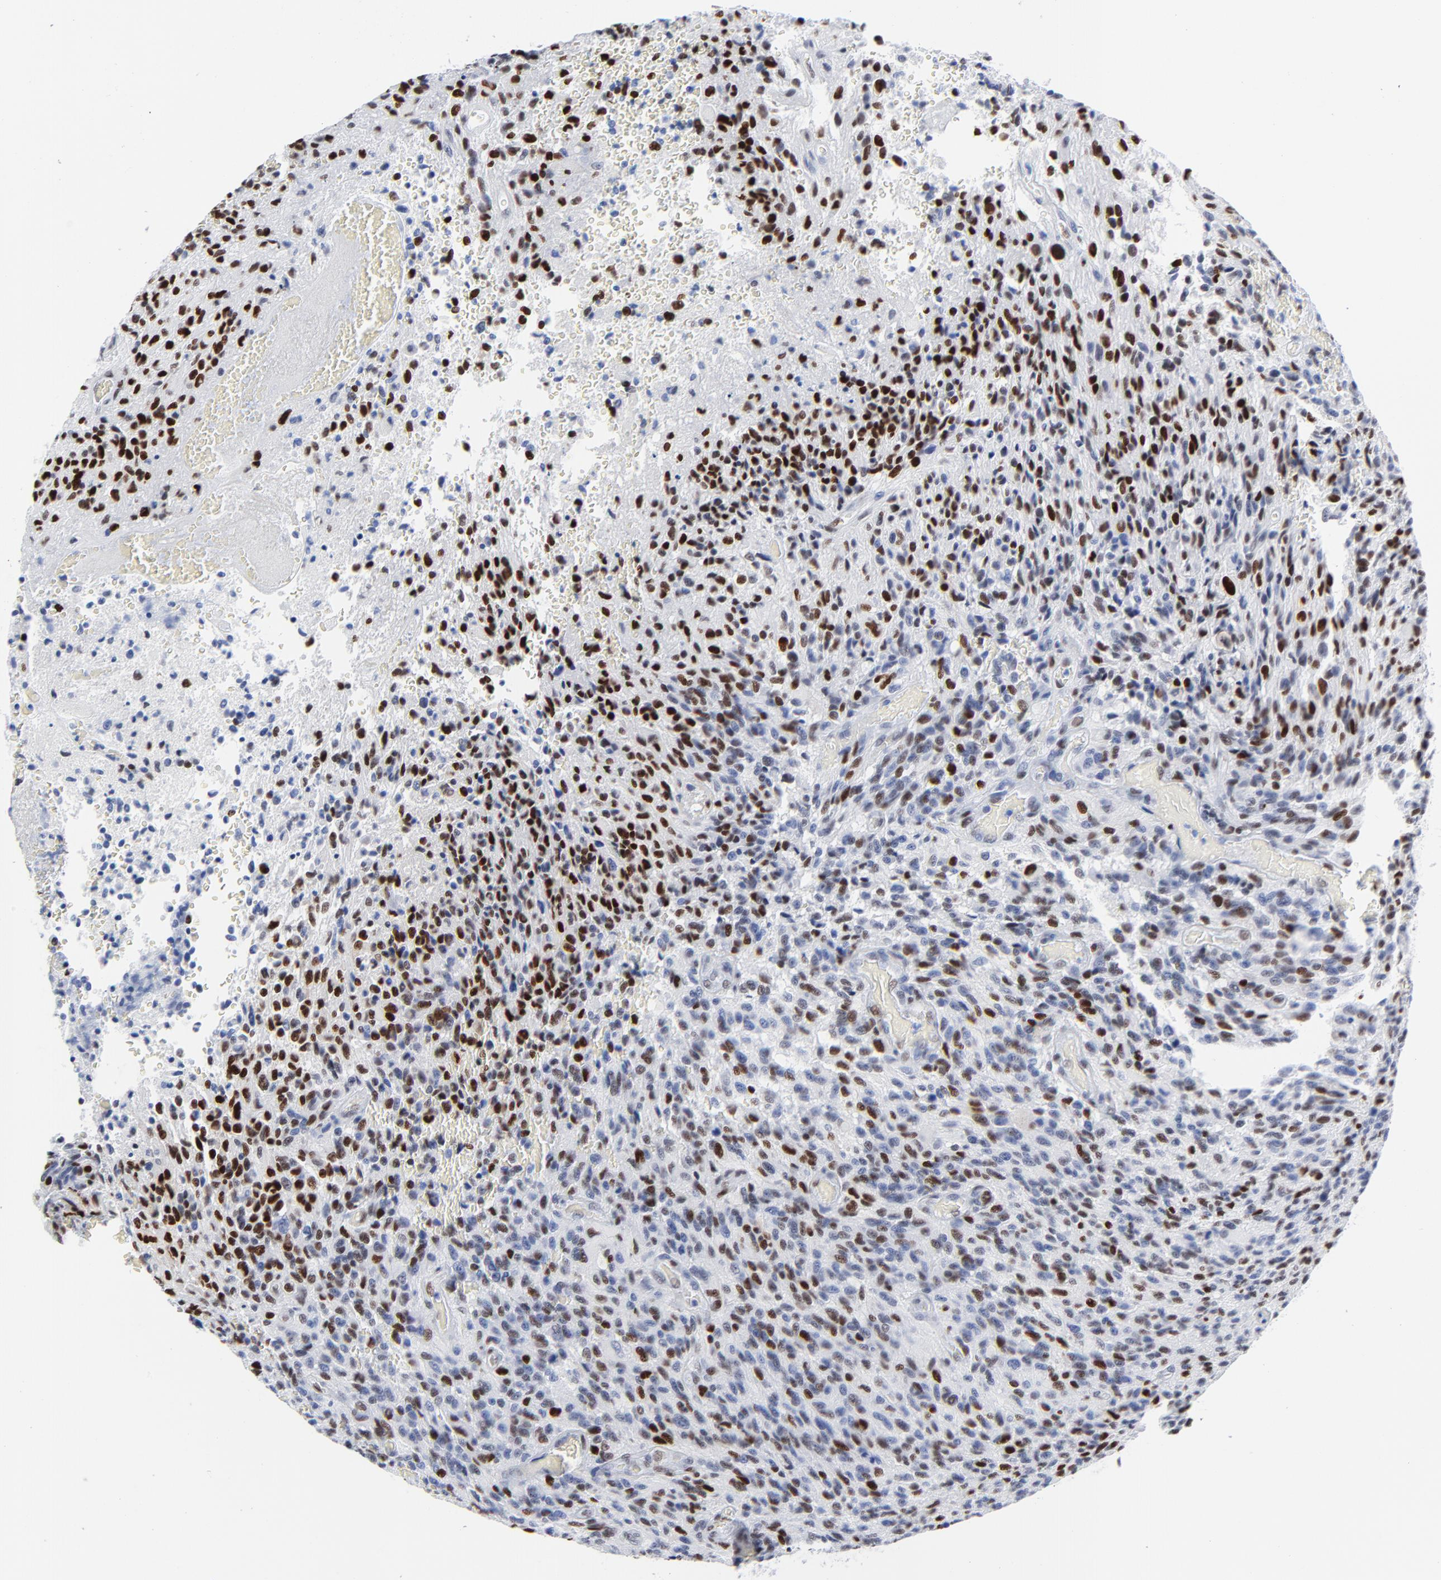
{"staining": {"intensity": "moderate", "quantity": "25%-75%", "location": "nuclear"}, "tissue": "glioma", "cell_type": "Tumor cells", "image_type": "cancer", "snomed": [{"axis": "morphology", "description": "Normal tissue, NOS"}, {"axis": "morphology", "description": "Glioma, malignant, High grade"}, {"axis": "topography", "description": "Cerebral cortex"}], "caption": "DAB (3,3'-diaminobenzidine) immunohistochemical staining of human malignant glioma (high-grade) exhibits moderate nuclear protein staining in about 25%-75% of tumor cells.", "gene": "JUN", "patient": {"sex": "male", "age": 56}}